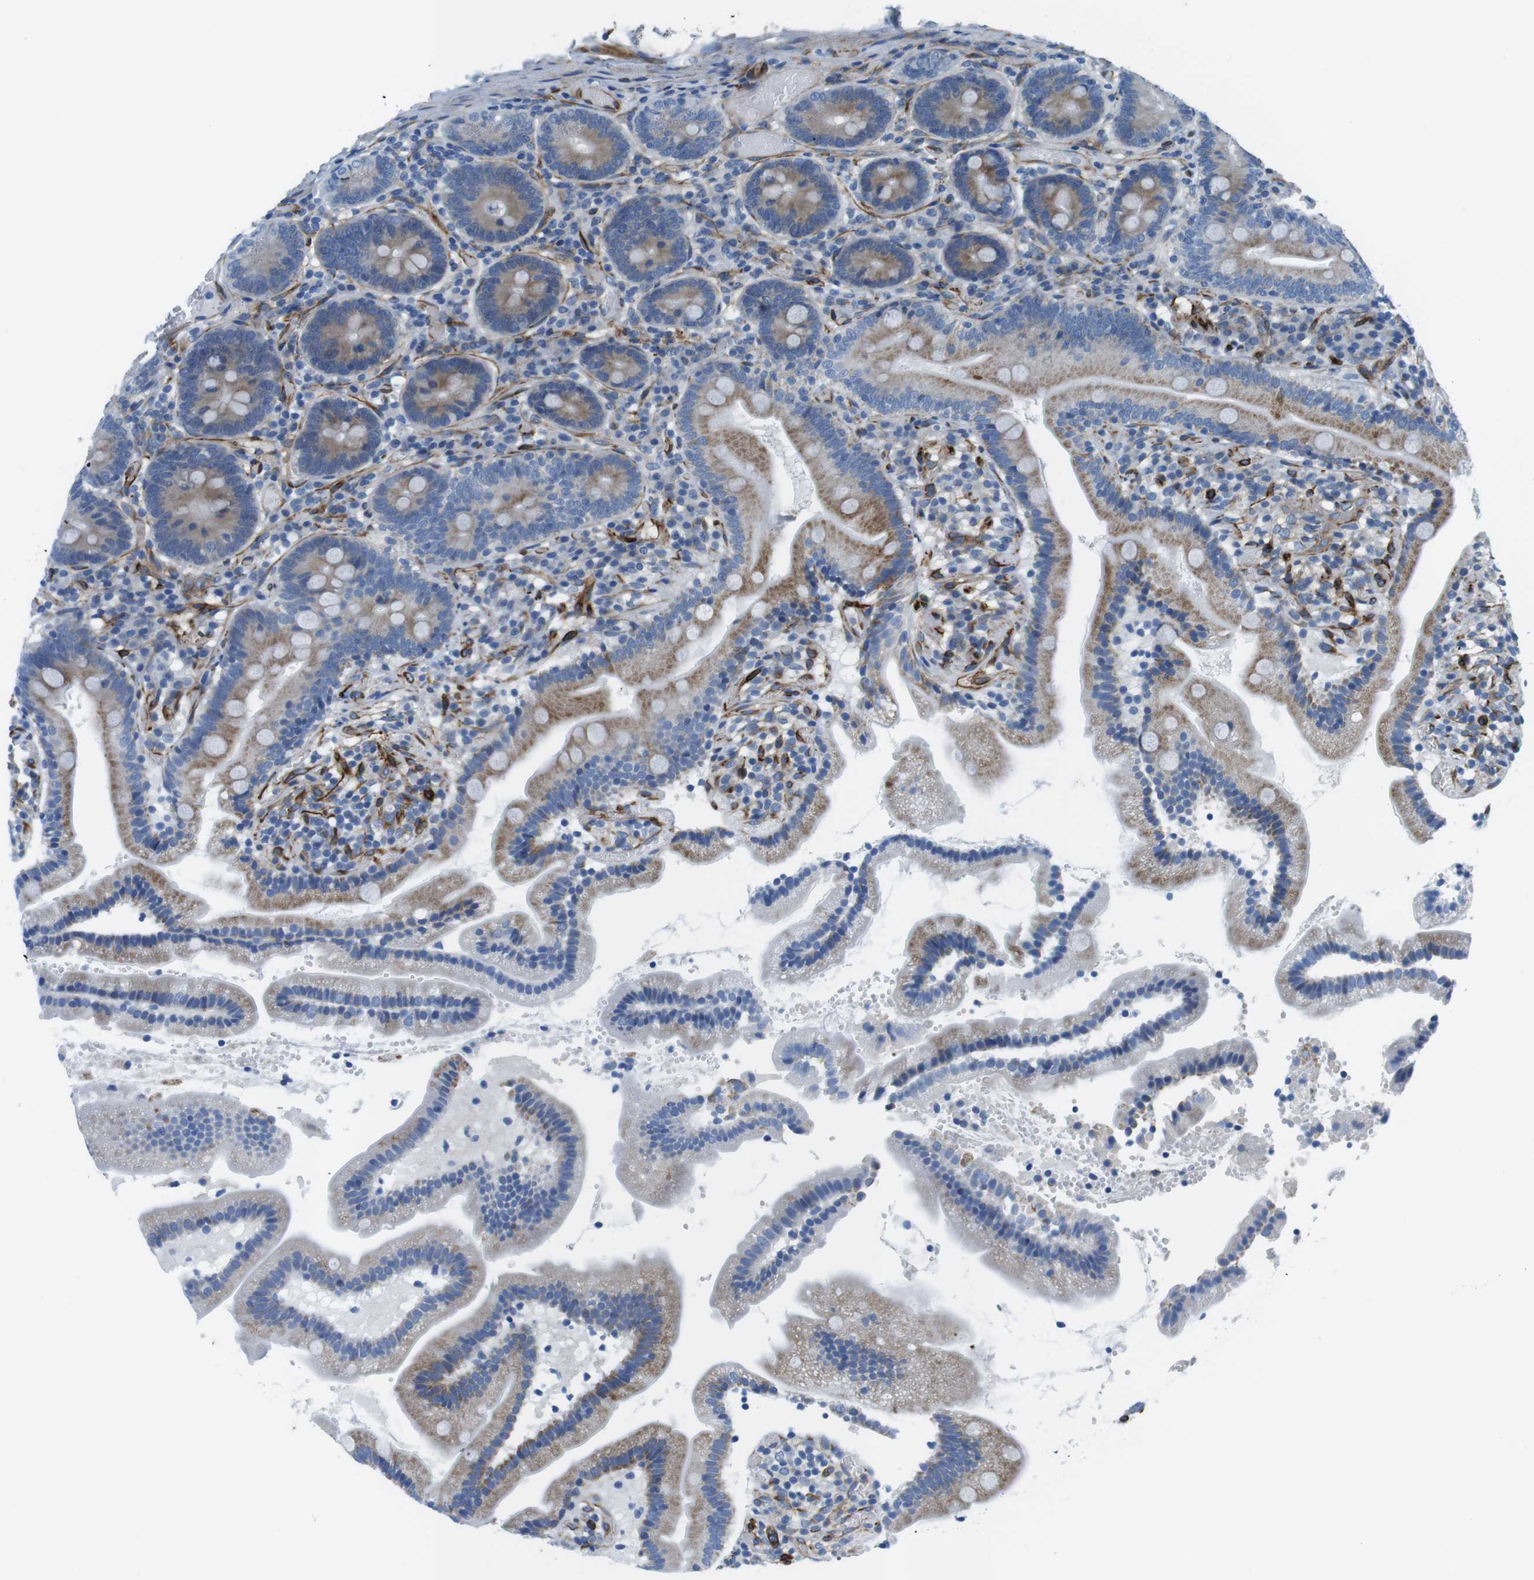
{"staining": {"intensity": "moderate", "quantity": "25%-75%", "location": "cytoplasmic/membranous"}, "tissue": "duodenum", "cell_type": "Glandular cells", "image_type": "normal", "snomed": [{"axis": "morphology", "description": "Normal tissue, NOS"}, {"axis": "topography", "description": "Duodenum"}], "caption": "A medium amount of moderate cytoplasmic/membranous positivity is present in about 25%-75% of glandular cells in normal duodenum.", "gene": "EMP2", "patient": {"sex": "male", "age": 66}}